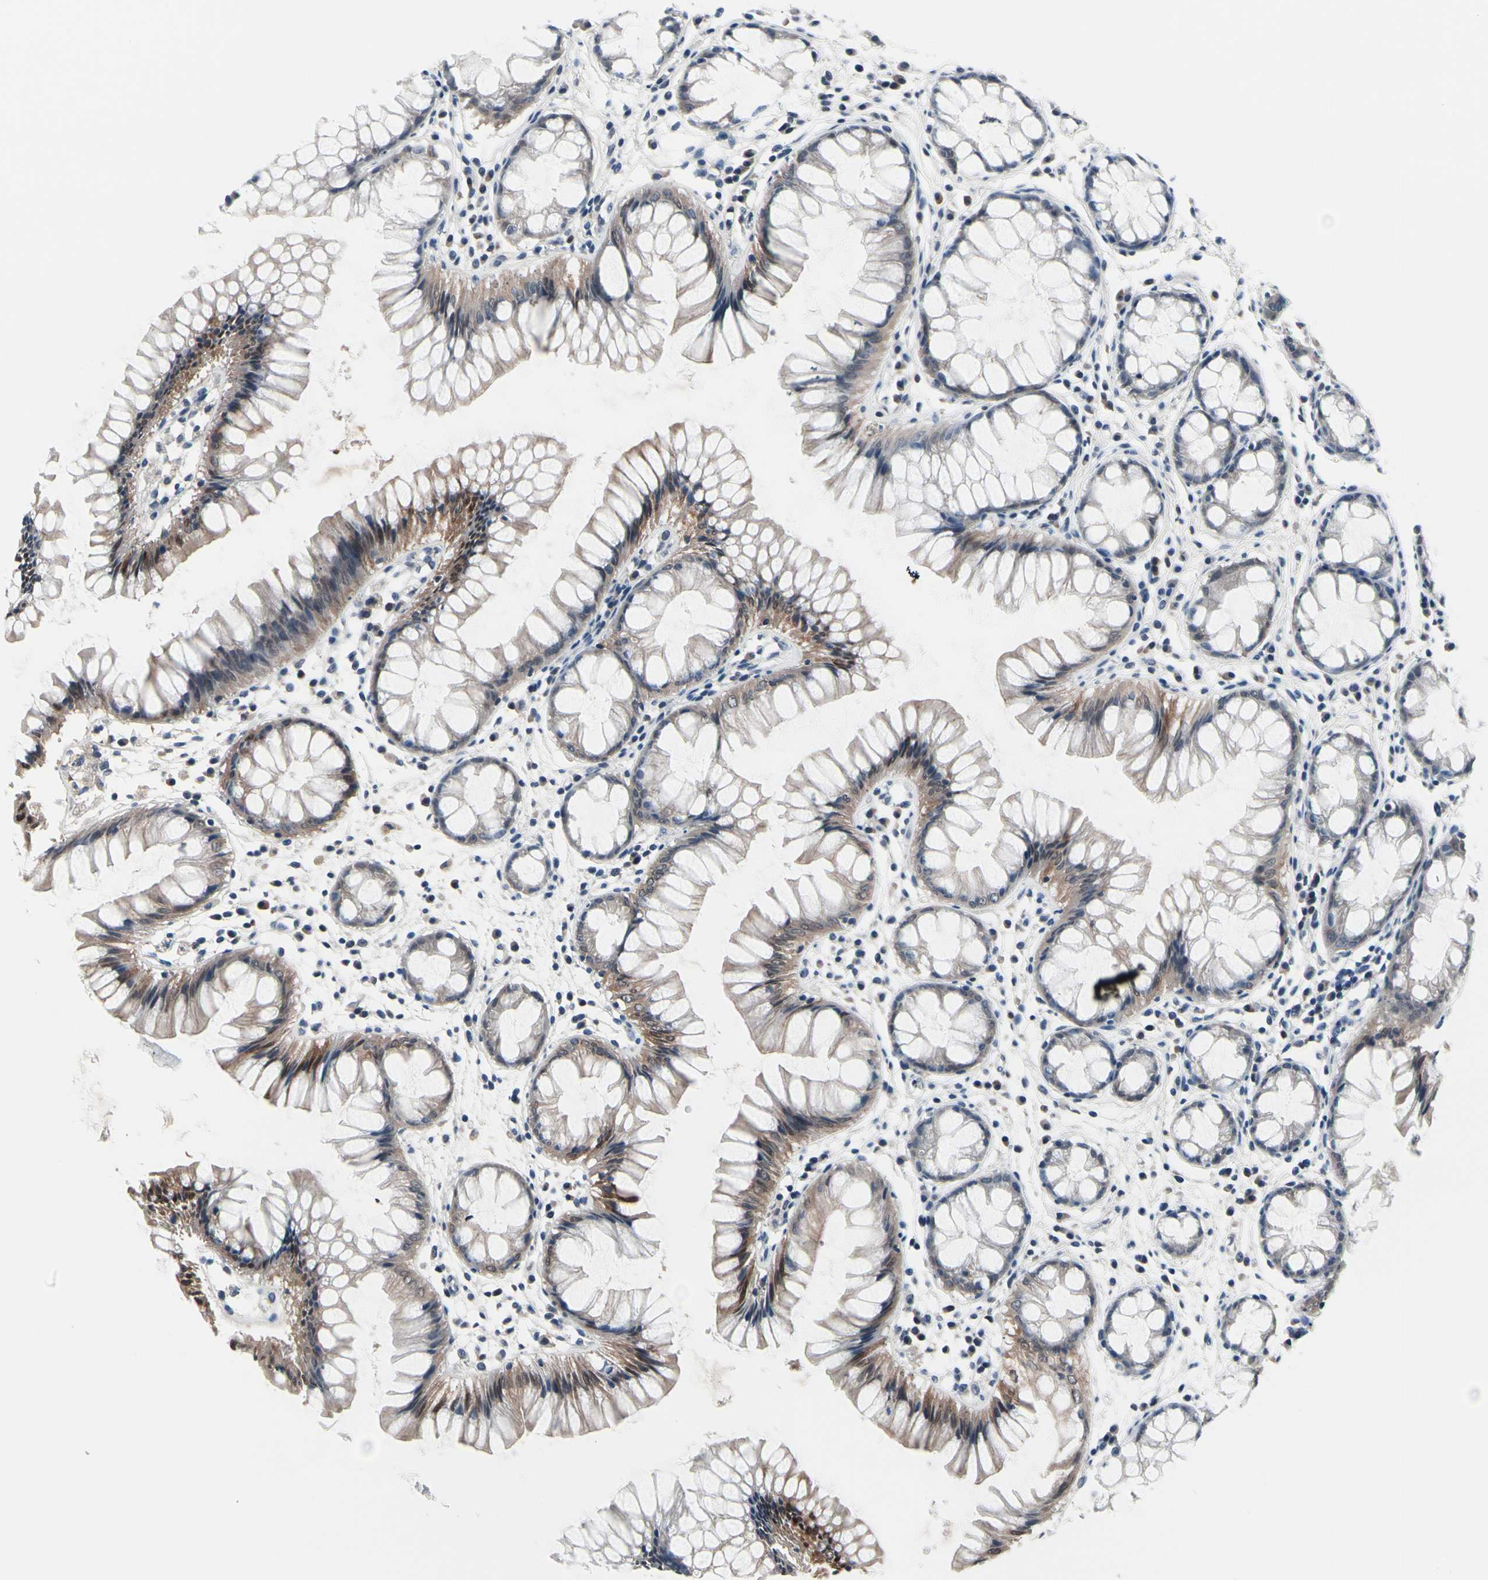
{"staining": {"intensity": "weak", "quantity": ">75%", "location": "cytoplasmic/membranous"}, "tissue": "rectum", "cell_type": "Glandular cells", "image_type": "normal", "snomed": [{"axis": "morphology", "description": "Normal tissue, NOS"}, {"axis": "morphology", "description": "Adenocarcinoma, NOS"}, {"axis": "topography", "description": "Rectum"}], "caption": "Immunohistochemical staining of unremarkable rectum displays weak cytoplasmic/membranous protein staining in about >75% of glandular cells. Nuclei are stained in blue.", "gene": "PRDX6", "patient": {"sex": "female", "age": 65}}